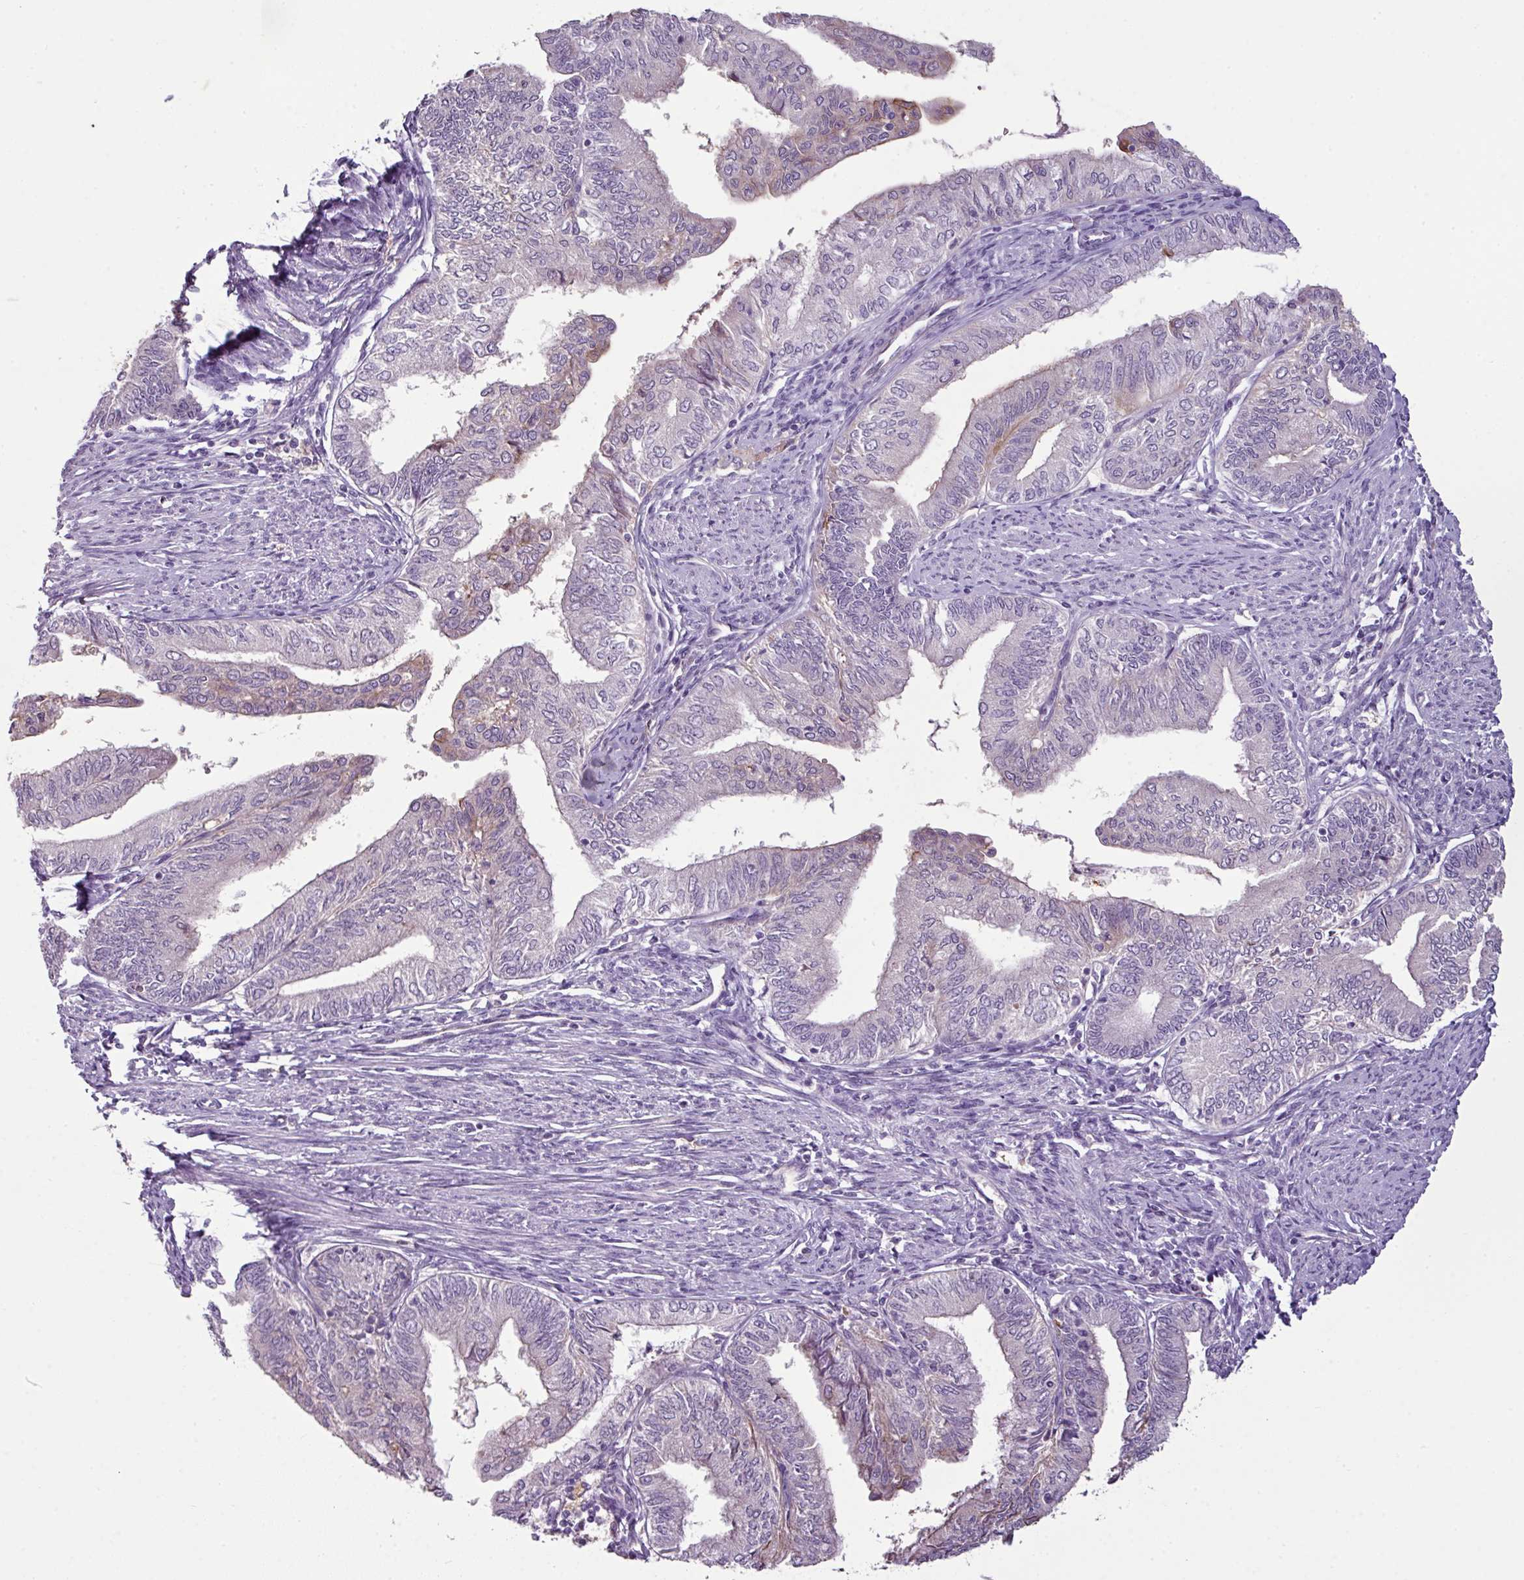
{"staining": {"intensity": "weak", "quantity": "<25%", "location": "cytoplasmic/membranous"}, "tissue": "endometrial cancer", "cell_type": "Tumor cells", "image_type": "cancer", "snomed": [{"axis": "morphology", "description": "Adenocarcinoma, NOS"}, {"axis": "topography", "description": "Endometrium"}], "caption": "Photomicrograph shows no protein expression in tumor cells of adenocarcinoma (endometrial) tissue.", "gene": "TMEM178B", "patient": {"sex": "female", "age": 66}}